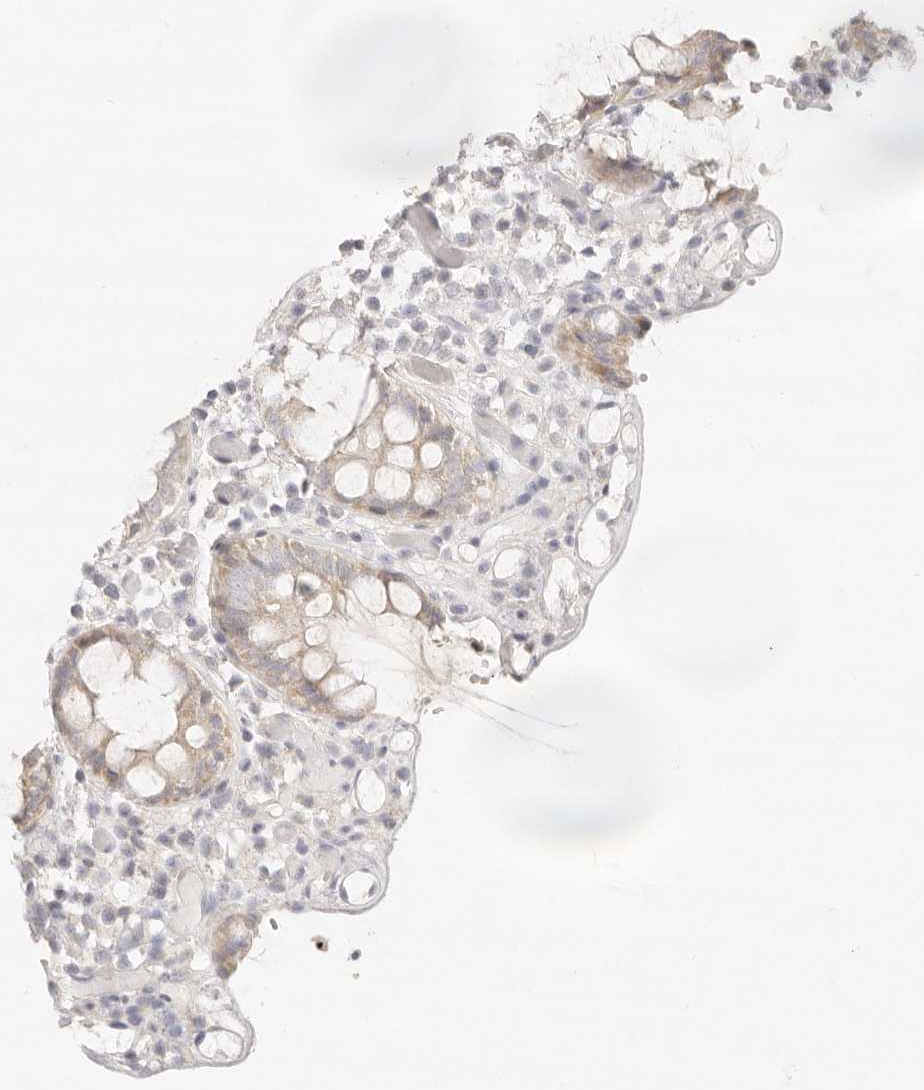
{"staining": {"intensity": "negative", "quantity": "none", "location": "none"}, "tissue": "colon", "cell_type": "Endothelial cells", "image_type": "normal", "snomed": [{"axis": "morphology", "description": "Normal tissue, NOS"}, {"axis": "topography", "description": "Colon"}], "caption": "Immunohistochemistry micrograph of benign human colon stained for a protein (brown), which demonstrates no expression in endothelial cells.", "gene": "GPR156", "patient": {"sex": "male", "age": 14}}